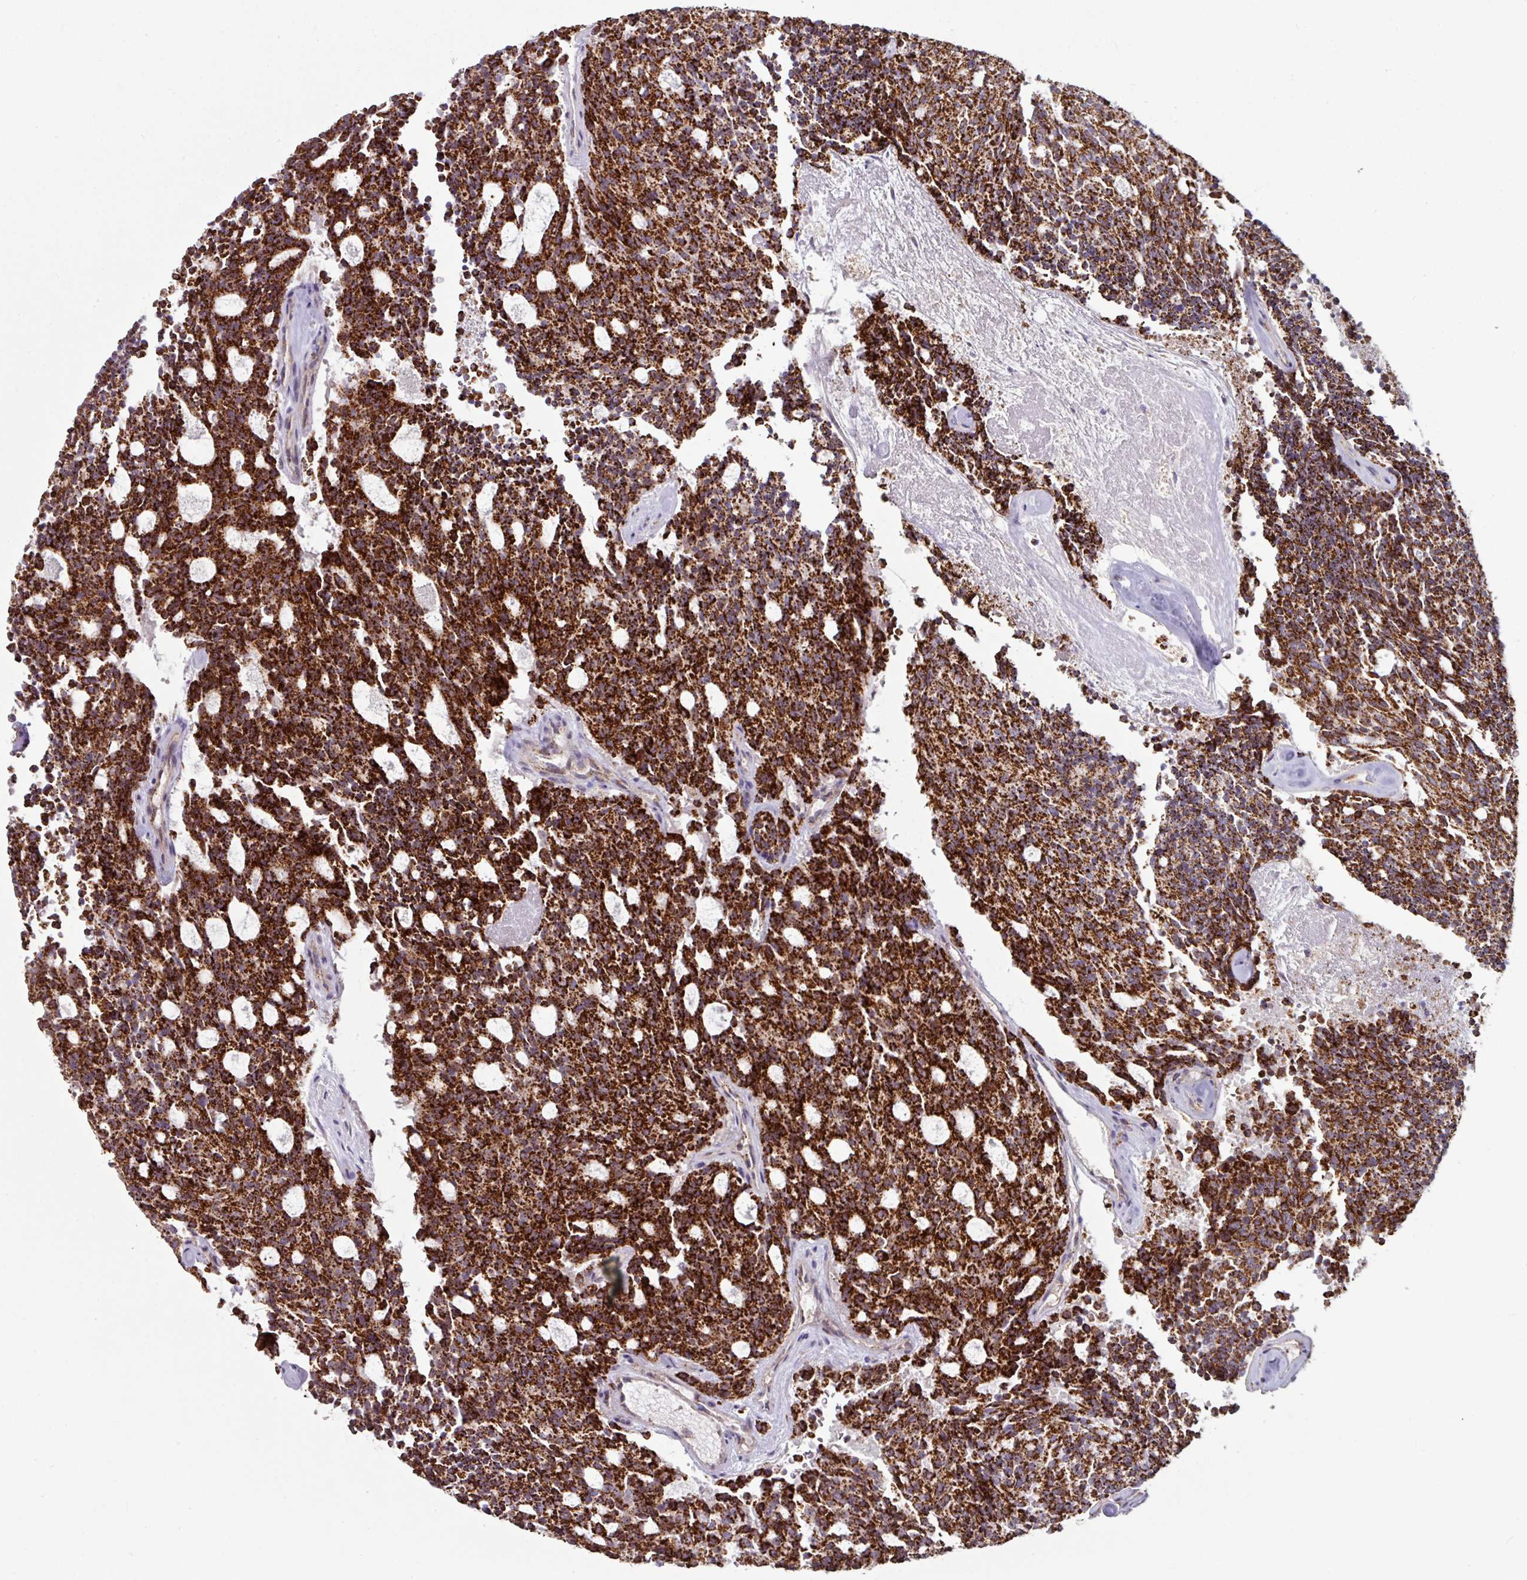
{"staining": {"intensity": "strong", "quantity": ">75%", "location": "cytoplasmic/membranous"}, "tissue": "carcinoid", "cell_type": "Tumor cells", "image_type": "cancer", "snomed": [{"axis": "morphology", "description": "Carcinoid, malignant, NOS"}, {"axis": "topography", "description": "Pancreas"}], "caption": "Human malignant carcinoid stained with a protein marker shows strong staining in tumor cells.", "gene": "OR2D3", "patient": {"sex": "female", "age": 54}}